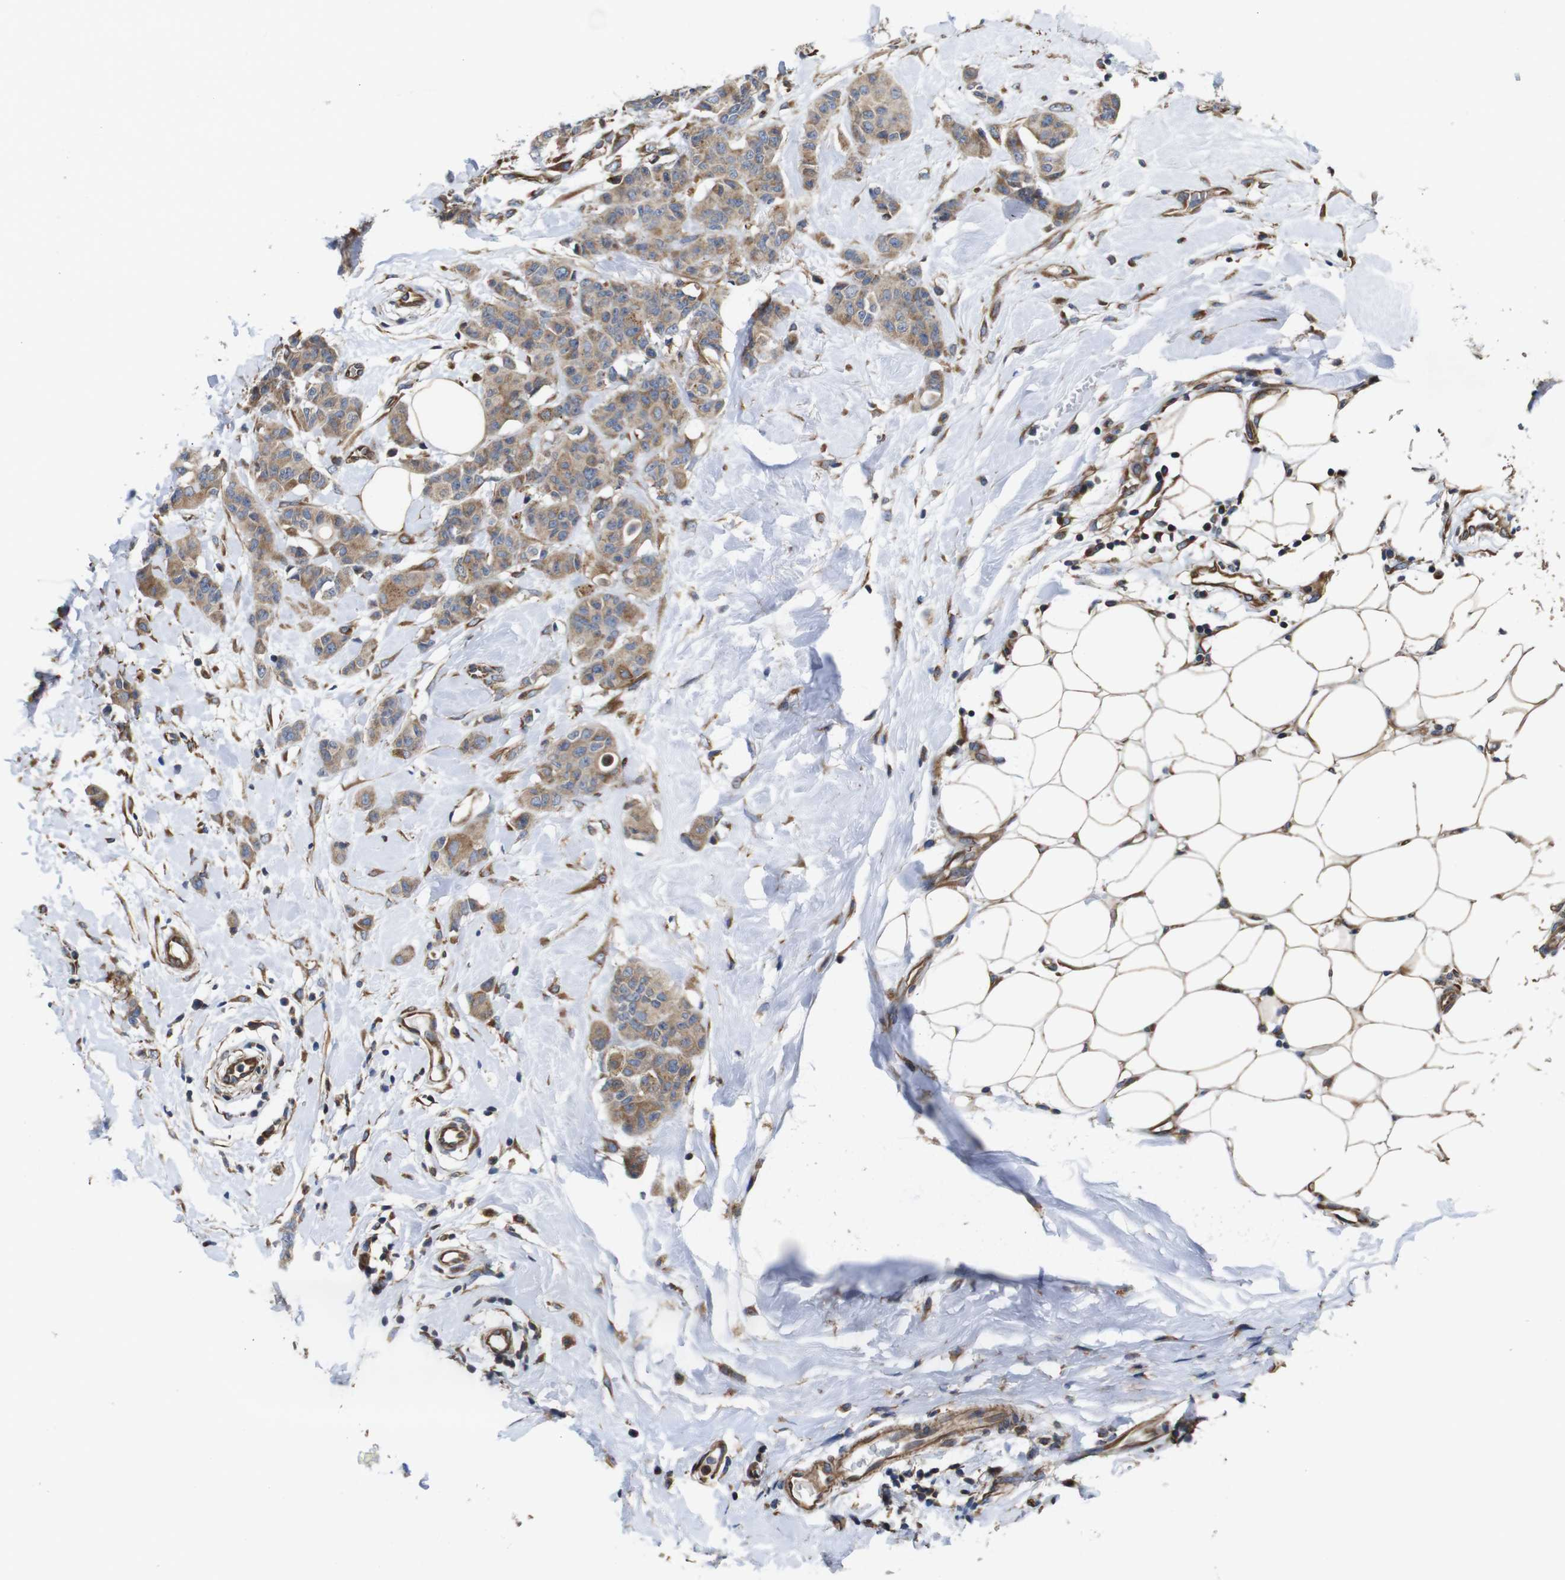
{"staining": {"intensity": "moderate", "quantity": ">75%", "location": "cytoplasmic/membranous"}, "tissue": "breast cancer", "cell_type": "Tumor cells", "image_type": "cancer", "snomed": [{"axis": "morphology", "description": "Normal tissue, NOS"}, {"axis": "morphology", "description": "Duct carcinoma"}, {"axis": "topography", "description": "Breast"}], "caption": "Moderate cytoplasmic/membranous positivity is present in about >75% of tumor cells in breast cancer (intraductal carcinoma). The staining was performed using DAB (3,3'-diaminobenzidine), with brown indicating positive protein expression. Nuclei are stained blue with hematoxylin.", "gene": "POMK", "patient": {"sex": "female", "age": 40}}